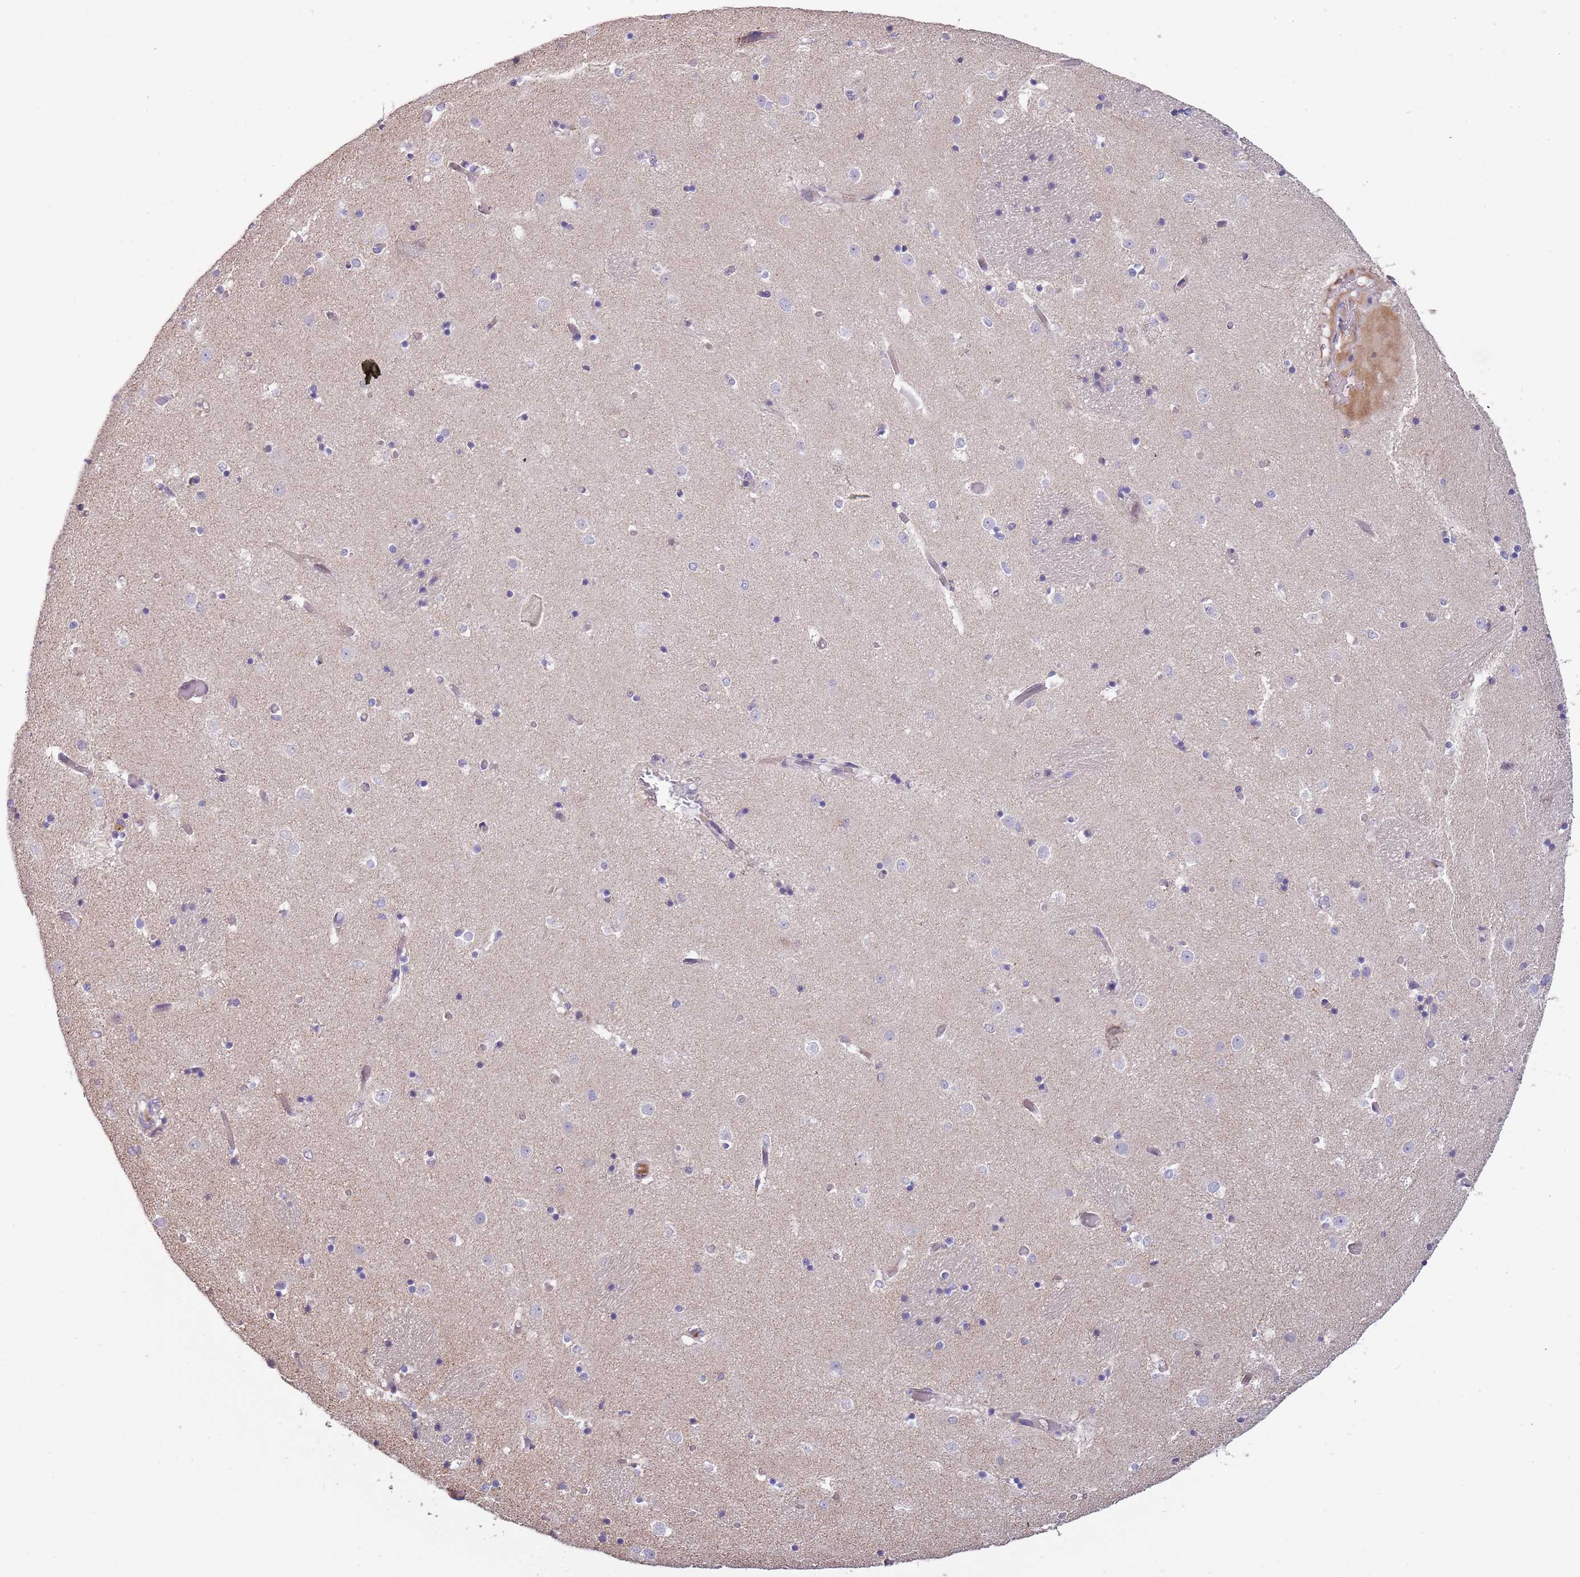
{"staining": {"intensity": "negative", "quantity": "none", "location": "none"}, "tissue": "caudate", "cell_type": "Glial cells", "image_type": "normal", "snomed": [{"axis": "morphology", "description": "Normal tissue, NOS"}, {"axis": "topography", "description": "Lateral ventricle wall"}], "caption": "DAB (3,3'-diaminobenzidine) immunohistochemical staining of unremarkable human caudate displays no significant positivity in glial cells.", "gene": "SUSD1", "patient": {"sex": "female", "age": 52}}